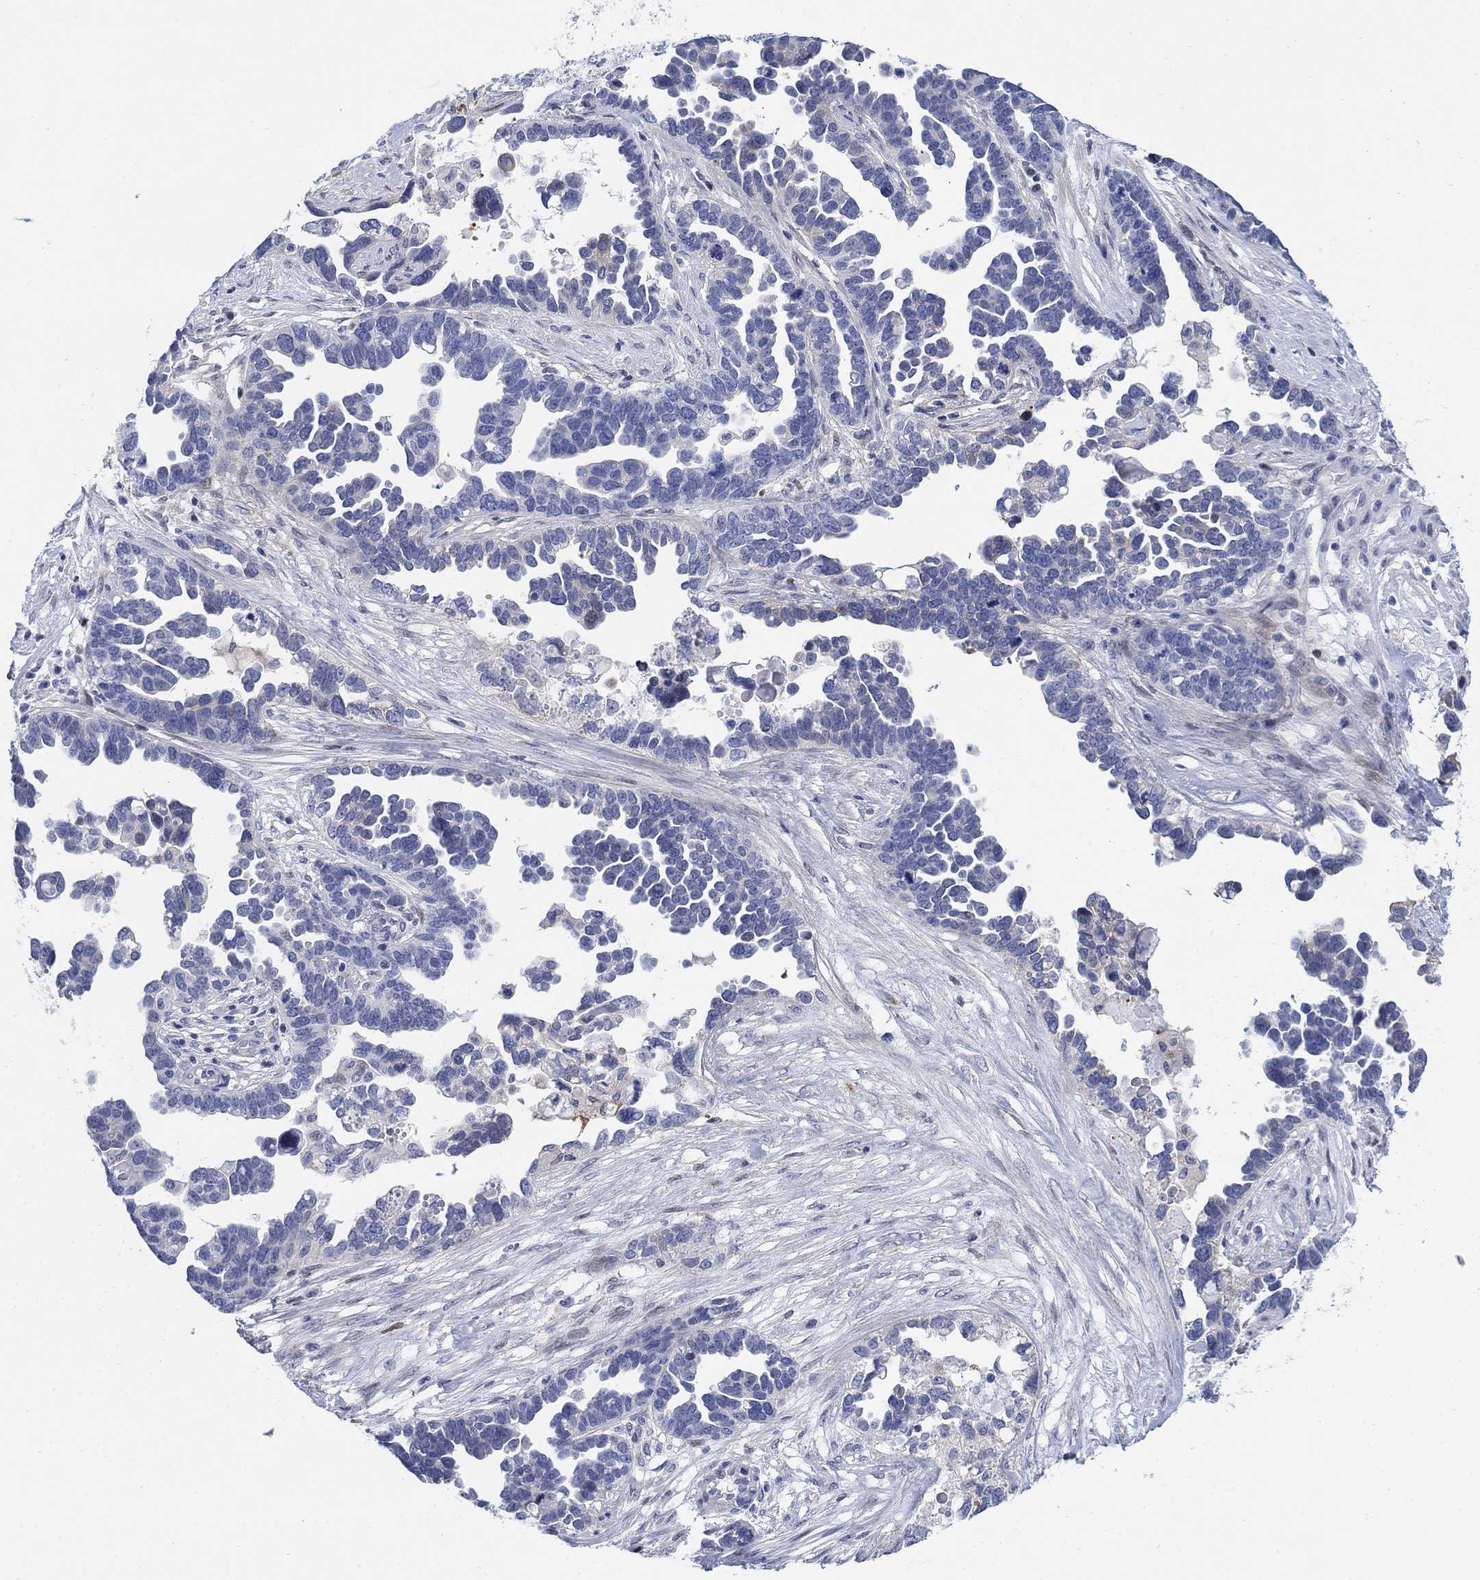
{"staining": {"intensity": "negative", "quantity": "none", "location": "none"}, "tissue": "ovarian cancer", "cell_type": "Tumor cells", "image_type": "cancer", "snomed": [{"axis": "morphology", "description": "Cystadenocarcinoma, serous, NOS"}, {"axis": "topography", "description": "Ovary"}], "caption": "High power microscopy histopathology image of an IHC micrograph of serous cystadenocarcinoma (ovarian), revealing no significant expression in tumor cells. (Immunohistochemistry (ihc), brightfield microscopy, high magnification).", "gene": "MYO3A", "patient": {"sex": "female", "age": 54}}